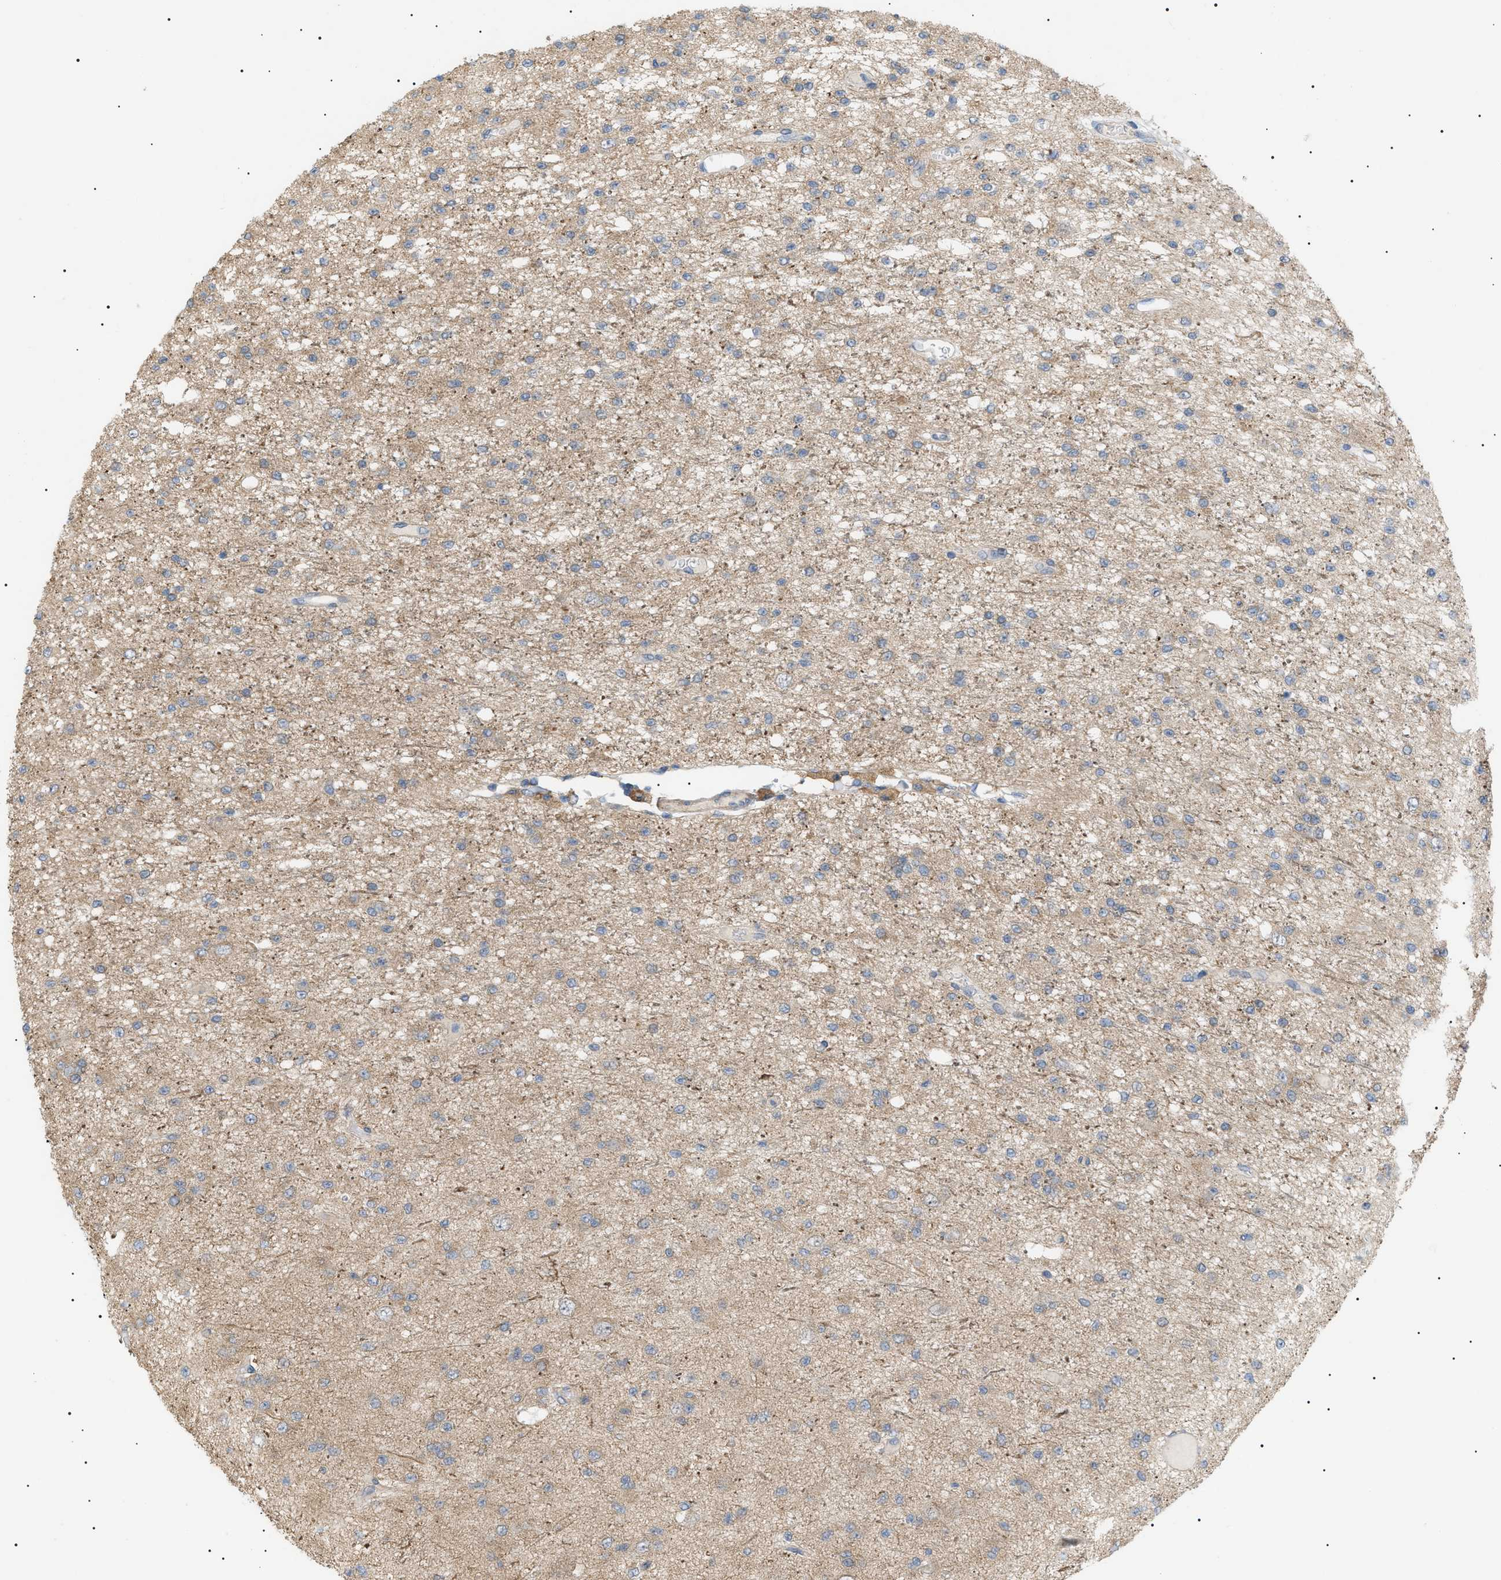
{"staining": {"intensity": "weak", "quantity": "25%-75%", "location": "cytoplasmic/membranous"}, "tissue": "glioma", "cell_type": "Tumor cells", "image_type": "cancer", "snomed": [{"axis": "morphology", "description": "Glioma, malignant, Low grade"}, {"axis": "topography", "description": "Brain"}], "caption": "Tumor cells exhibit low levels of weak cytoplasmic/membranous expression in about 25%-75% of cells in glioma. (IHC, brightfield microscopy, high magnification).", "gene": "IRS2", "patient": {"sex": "male", "age": 38}}